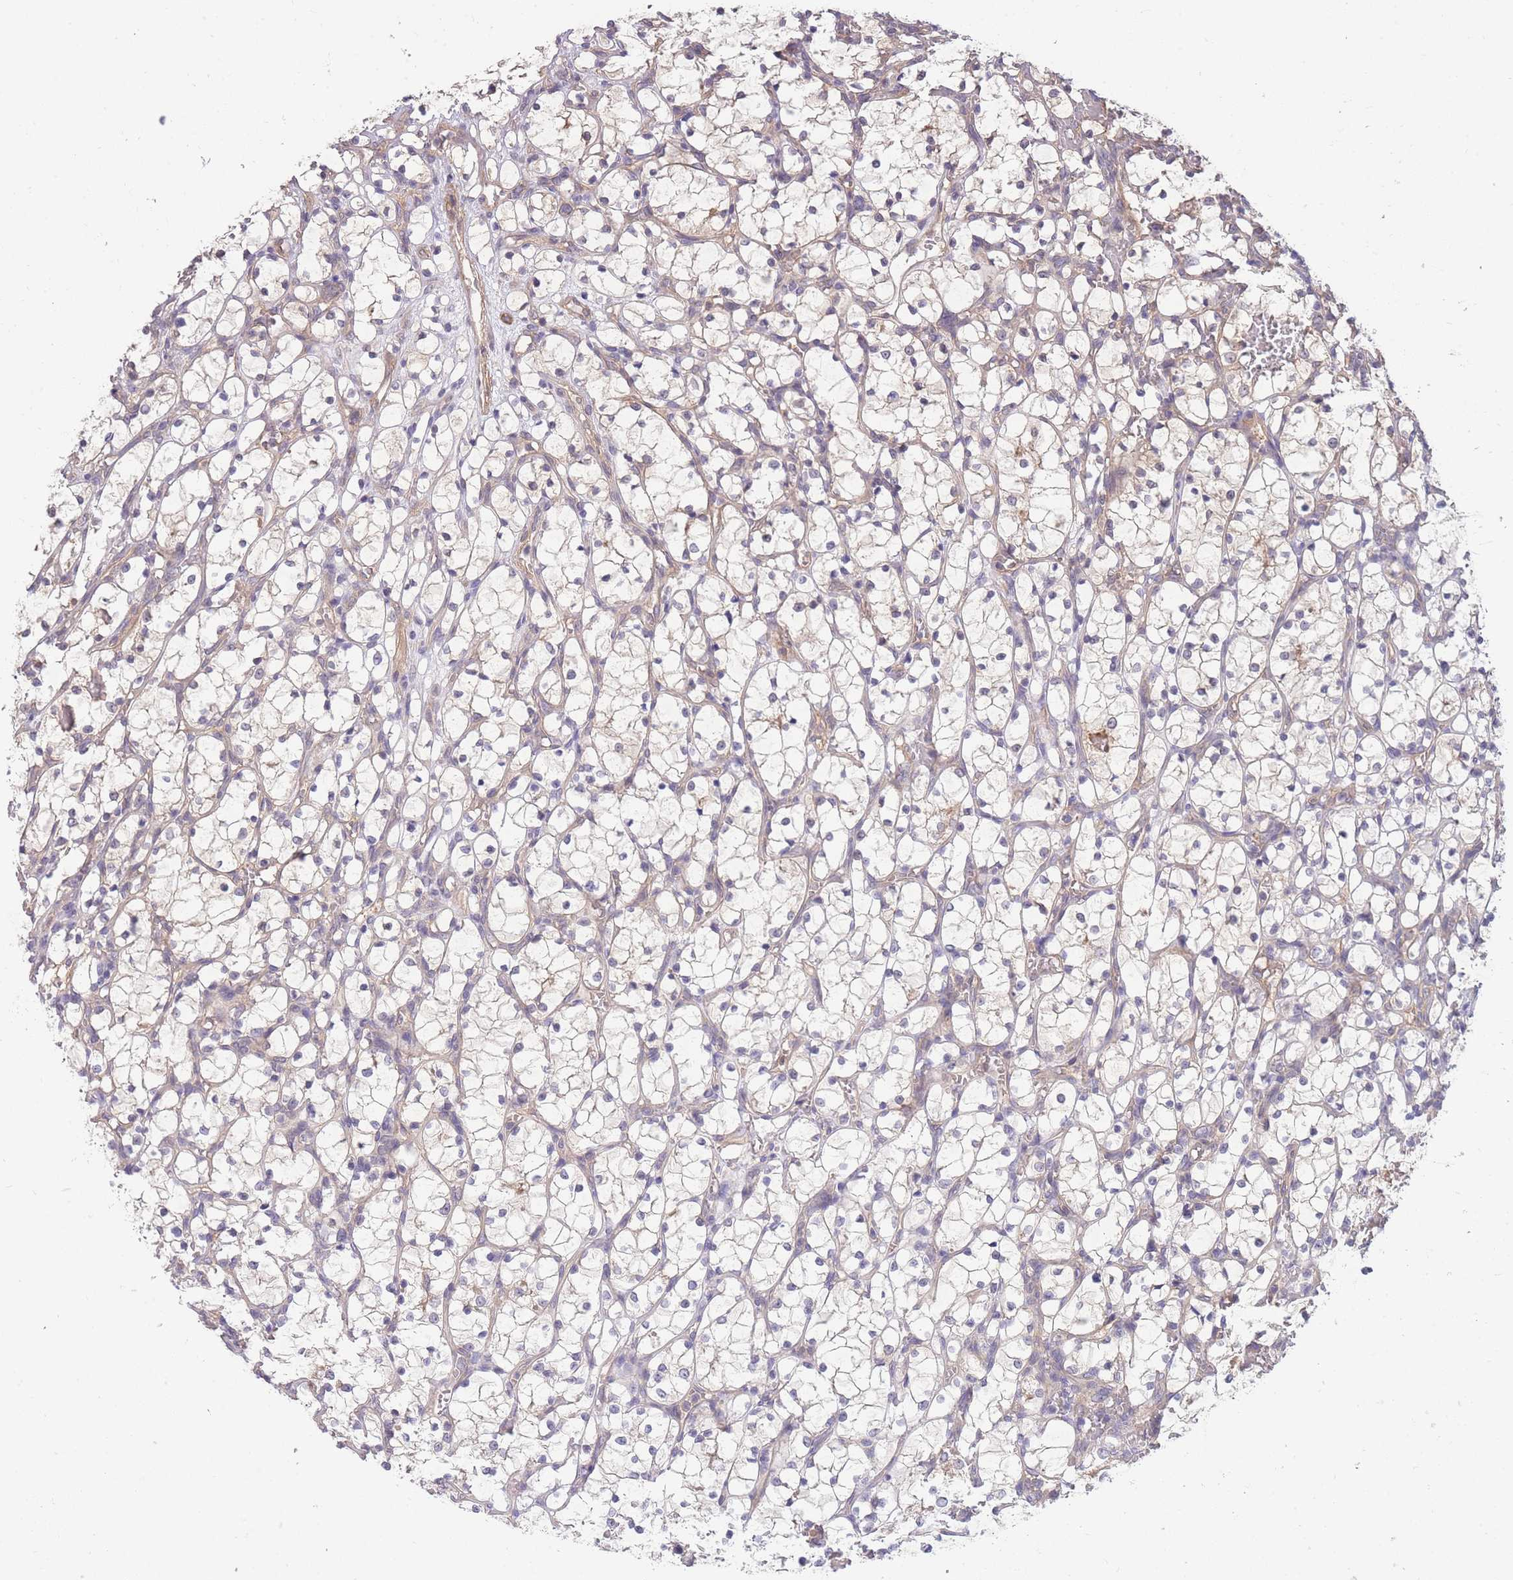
{"staining": {"intensity": "weak", "quantity": "<25%", "location": "cytoplasmic/membranous"}, "tissue": "renal cancer", "cell_type": "Tumor cells", "image_type": "cancer", "snomed": [{"axis": "morphology", "description": "Adenocarcinoma, NOS"}, {"axis": "topography", "description": "Kidney"}], "caption": "Tumor cells are negative for brown protein staining in renal adenocarcinoma. (Immunohistochemistry (ihc), brightfield microscopy, high magnification).", "gene": "SMC6", "patient": {"sex": "female", "age": 69}}